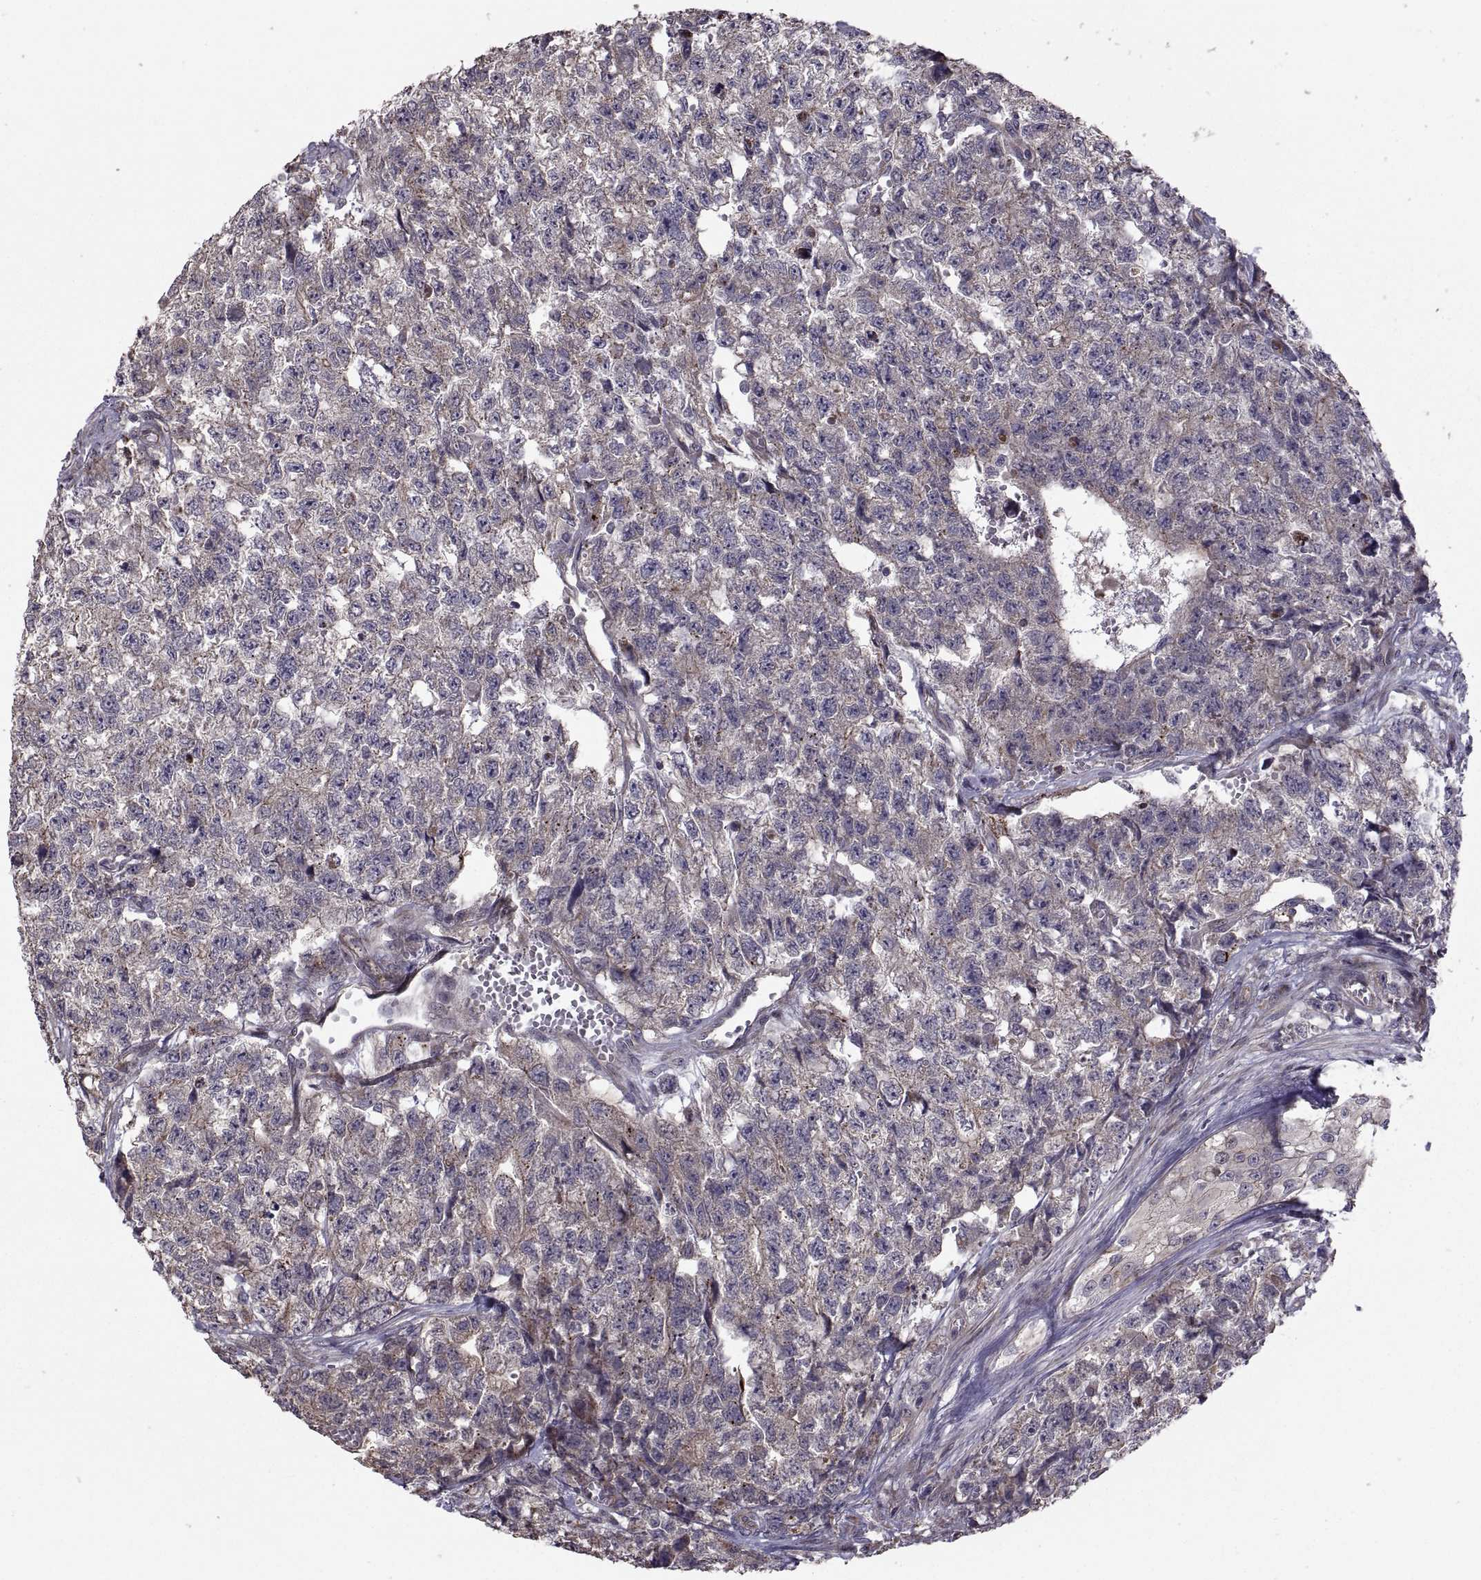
{"staining": {"intensity": "weak", "quantity": "25%-75%", "location": "cytoplasmic/membranous"}, "tissue": "testis cancer", "cell_type": "Tumor cells", "image_type": "cancer", "snomed": [{"axis": "morphology", "description": "Seminoma, NOS"}, {"axis": "morphology", "description": "Carcinoma, Embryonal, NOS"}, {"axis": "topography", "description": "Testis"}], "caption": "A high-resolution photomicrograph shows immunohistochemistry (IHC) staining of testis cancer, which shows weak cytoplasmic/membranous expression in about 25%-75% of tumor cells.", "gene": "PMM2", "patient": {"sex": "male", "age": 22}}